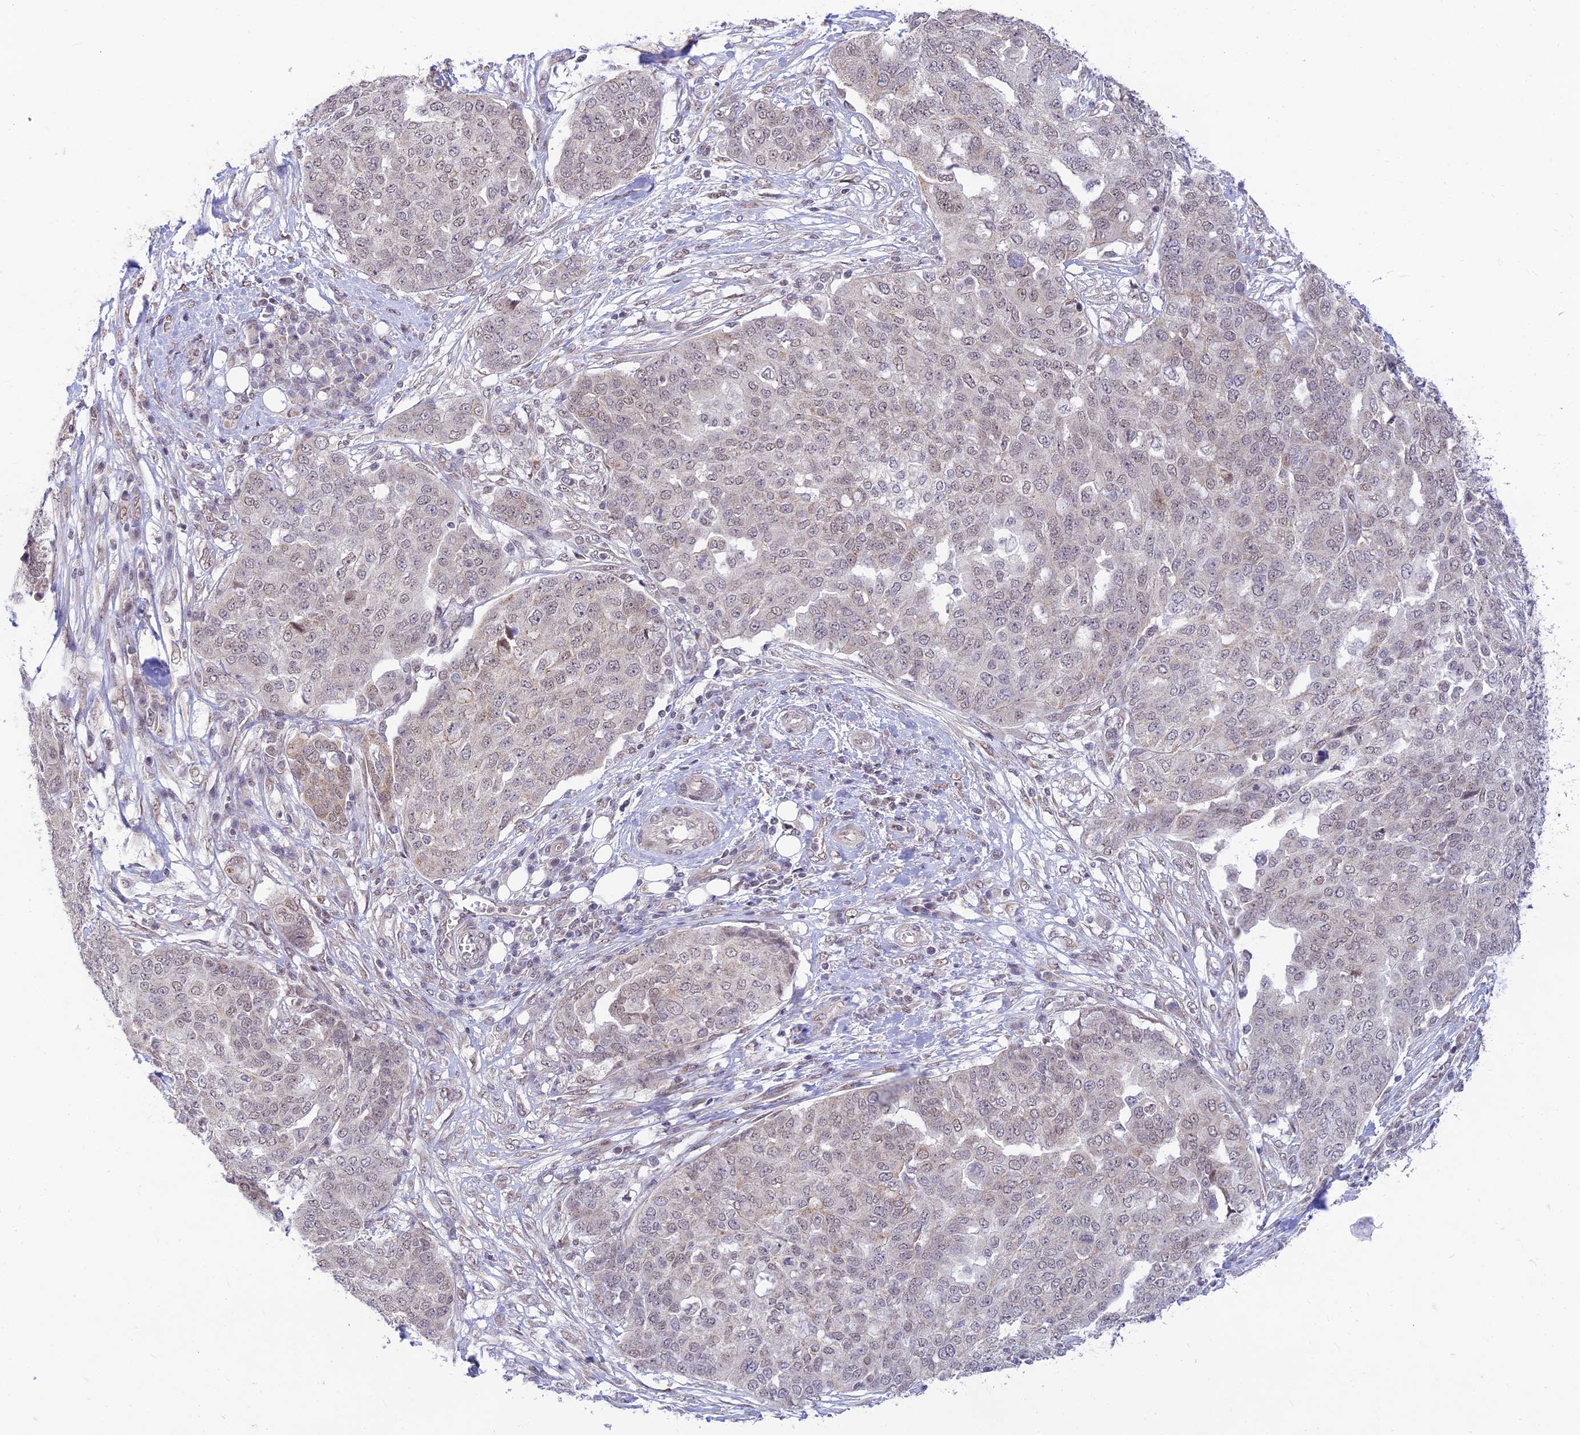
{"staining": {"intensity": "weak", "quantity": "25%-75%", "location": "nuclear"}, "tissue": "ovarian cancer", "cell_type": "Tumor cells", "image_type": "cancer", "snomed": [{"axis": "morphology", "description": "Cystadenocarcinoma, serous, NOS"}, {"axis": "topography", "description": "Soft tissue"}, {"axis": "topography", "description": "Ovary"}], "caption": "Ovarian serous cystadenocarcinoma stained with a brown dye shows weak nuclear positive expression in about 25%-75% of tumor cells.", "gene": "MICOS13", "patient": {"sex": "female", "age": 57}}